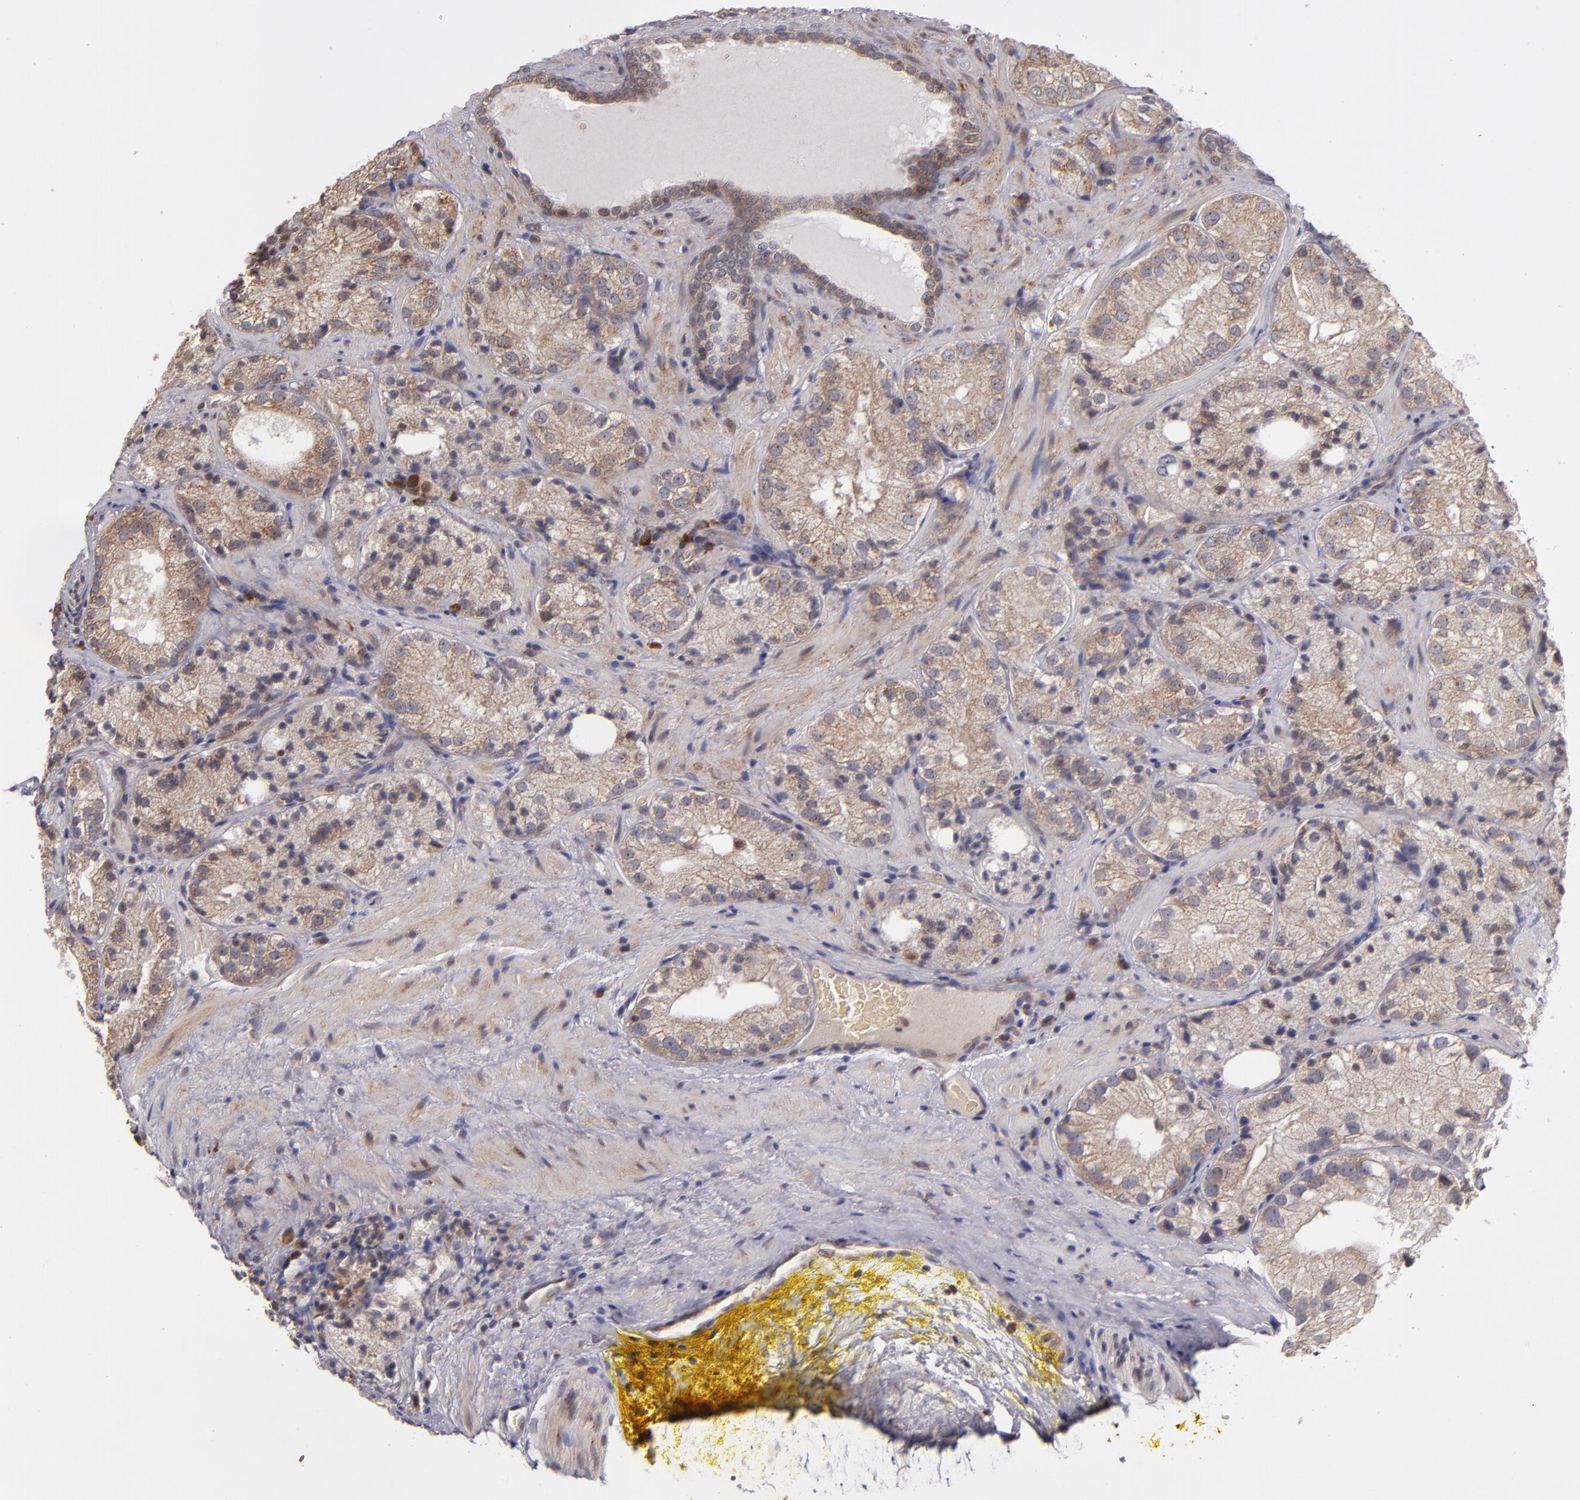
{"staining": {"intensity": "weak", "quantity": ">75%", "location": "cytoplasmic/membranous"}, "tissue": "prostate cancer", "cell_type": "Tumor cells", "image_type": "cancer", "snomed": [{"axis": "morphology", "description": "Adenocarcinoma, Low grade"}, {"axis": "topography", "description": "Prostate"}], "caption": "High-power microscopy captured an immunohistochemistry (IHC) histopathology image of prostate cancer (adenocarcinoma (low-grade)), revealing weak cytoplasmic/membranous positivity in about >75% of tumor cells.", "gene": "CASP1", "patient": {"sex": "male", "age": 60}}